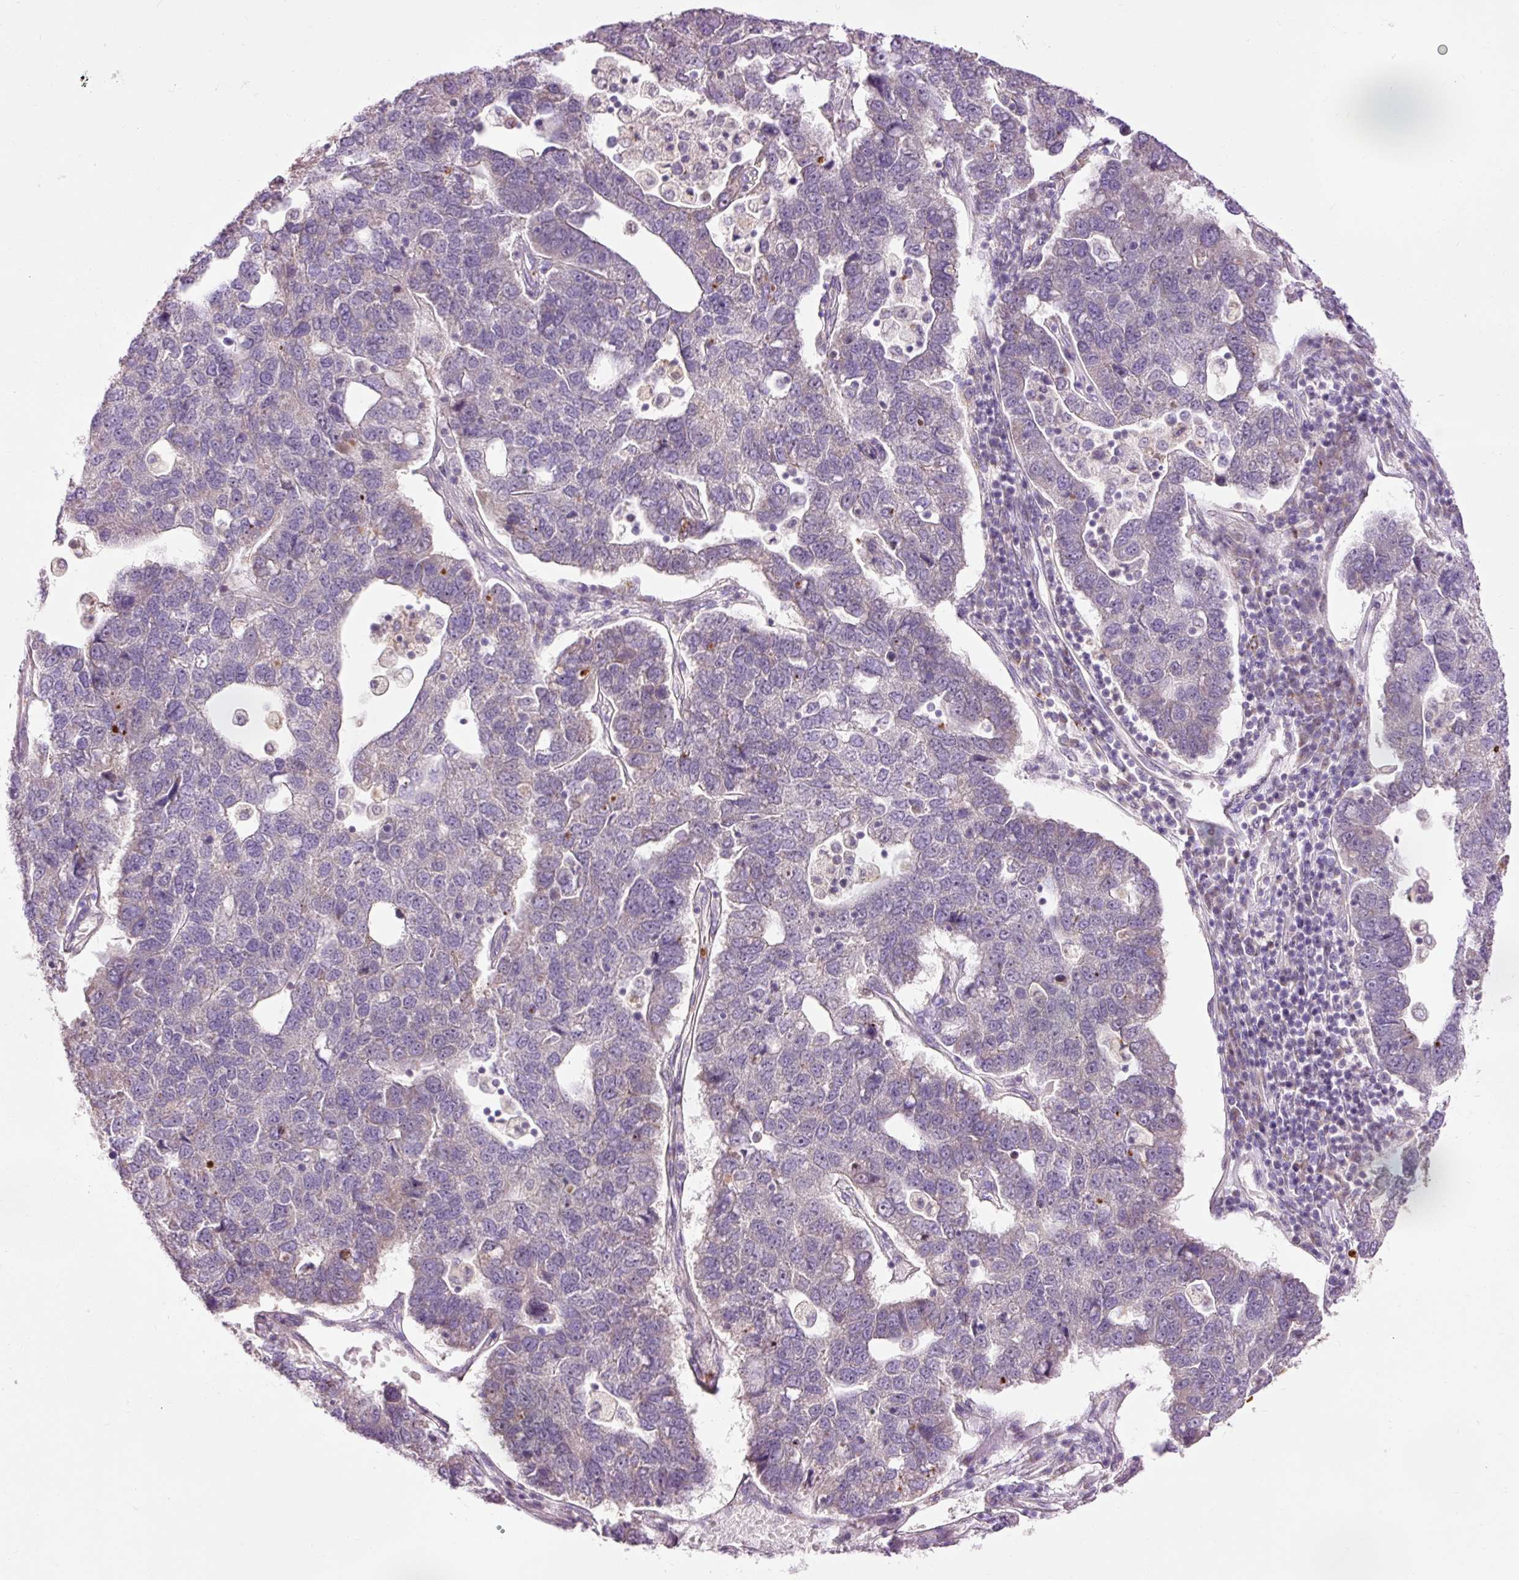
{"staining": {"intensity": "negative", "quantity": "none", "location": "none"}, "tissue": "pancreatic cancer", "cell_type": "Tumor cells", "image_type": "cancer", "snomed": [{"axis": "morphology", "description": "Adenocarcinoma, NOS"}, {"axis": "topography", "description": "Pancreas"}], "caption": "High magnification brightfield microscopy of adenocarcinoma (pancreatic) stained with DAB (brown) and counterstained with hematoxylin (blue): tumor cells show no significant staining.", "gene": "PRDX5", "patient": {"sex": "female", "age": 61}}